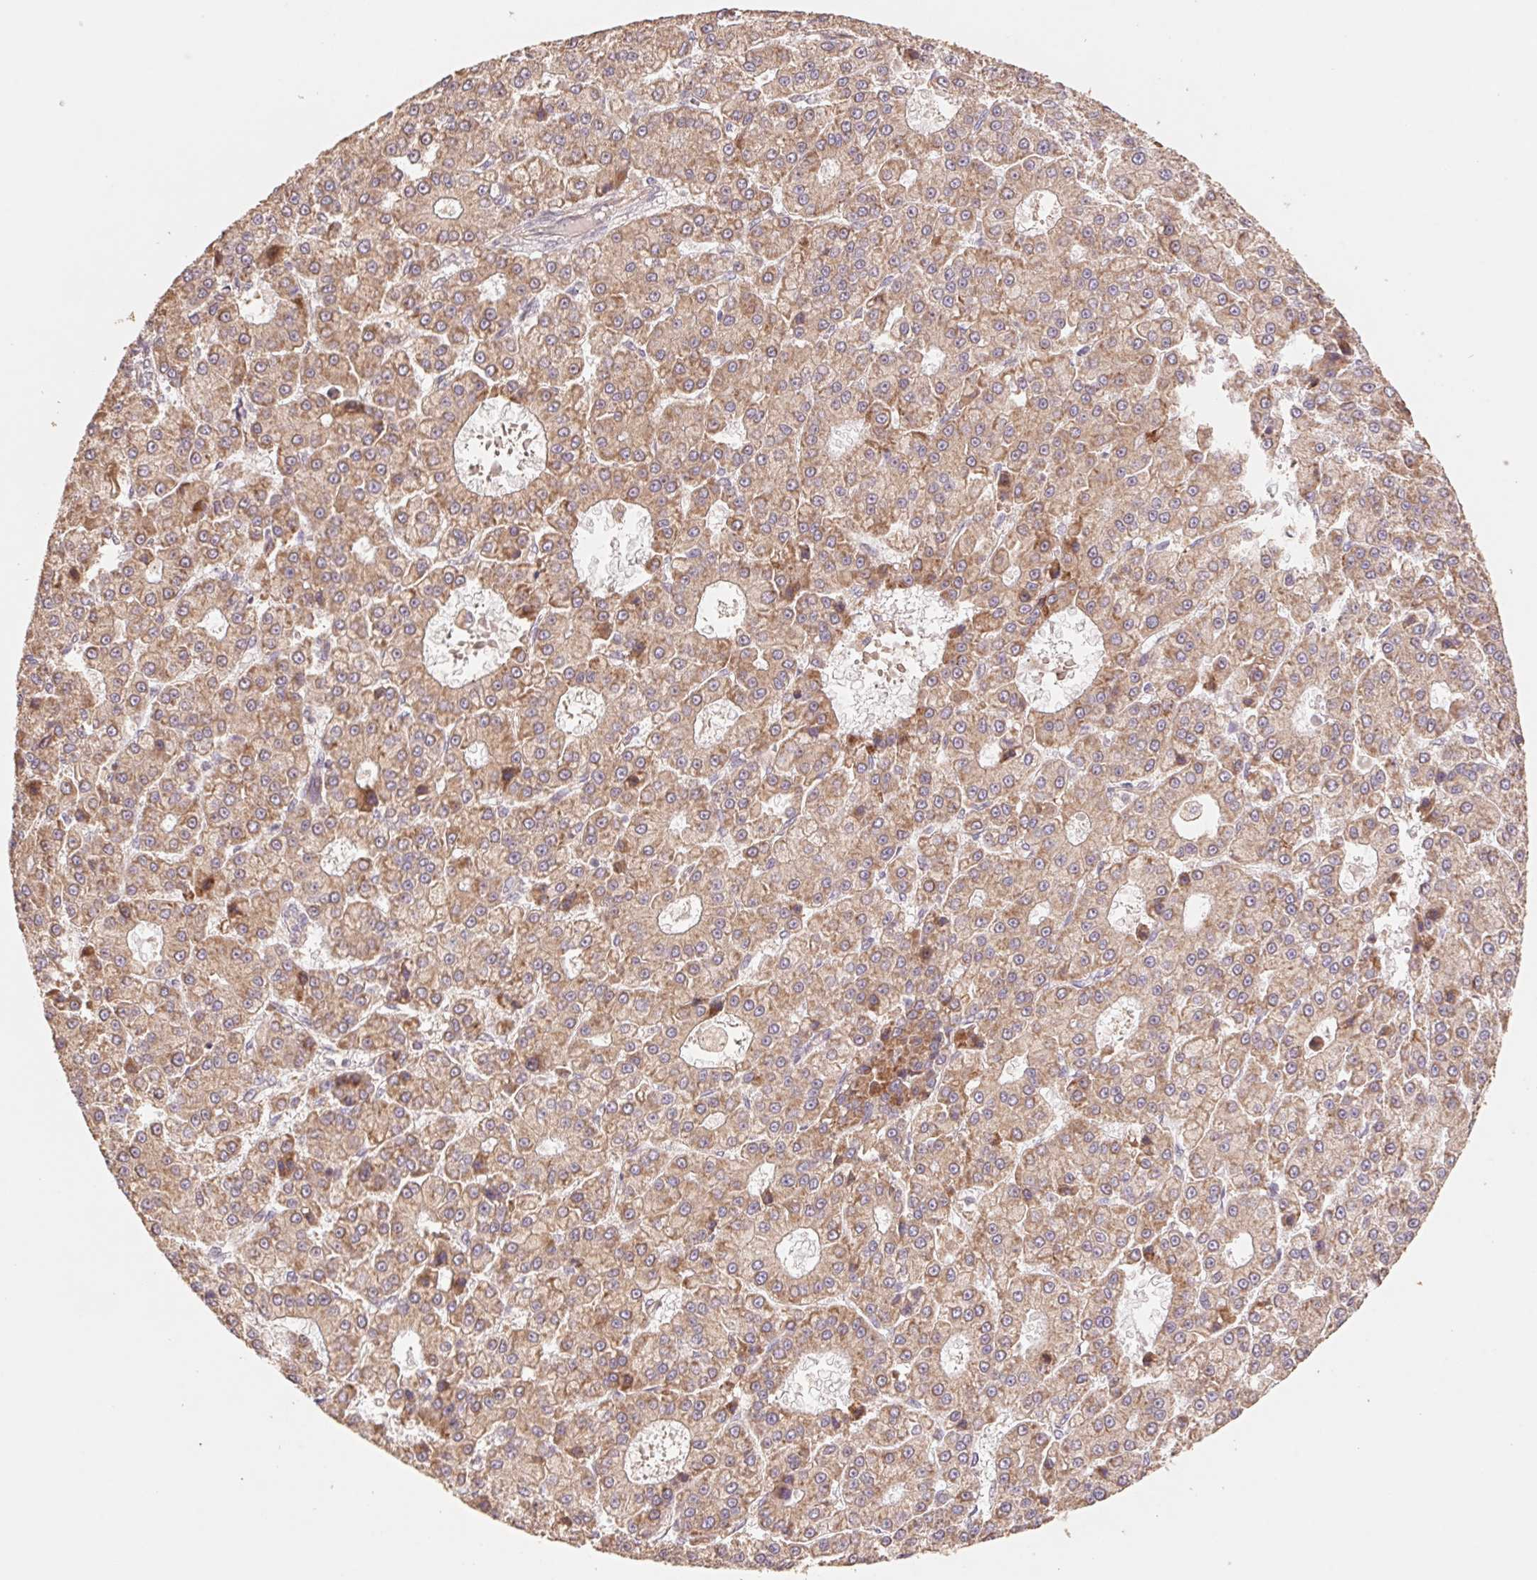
{"staining": {"intensity": "moderate", "quantity": ">75%", "location": "cytoplasmic/membranous"}, "tissue": "liver cancer", "cell_type": "Tumor cells", "image_type": "cancer", "snomed": [{"axis": "morphology", "description": "Carcinoma, Hepatocellular, NOS"}, {"axis": "topography", "description": "Liver"}], "caption": "Human liver cancer stained with a brown dye exhibits moderate cytoplasmic/membranous positive staining in approximately >75% of tumor cells.", "gene": "RPL27A", "patient": {"sex": "male", "age": 70}}